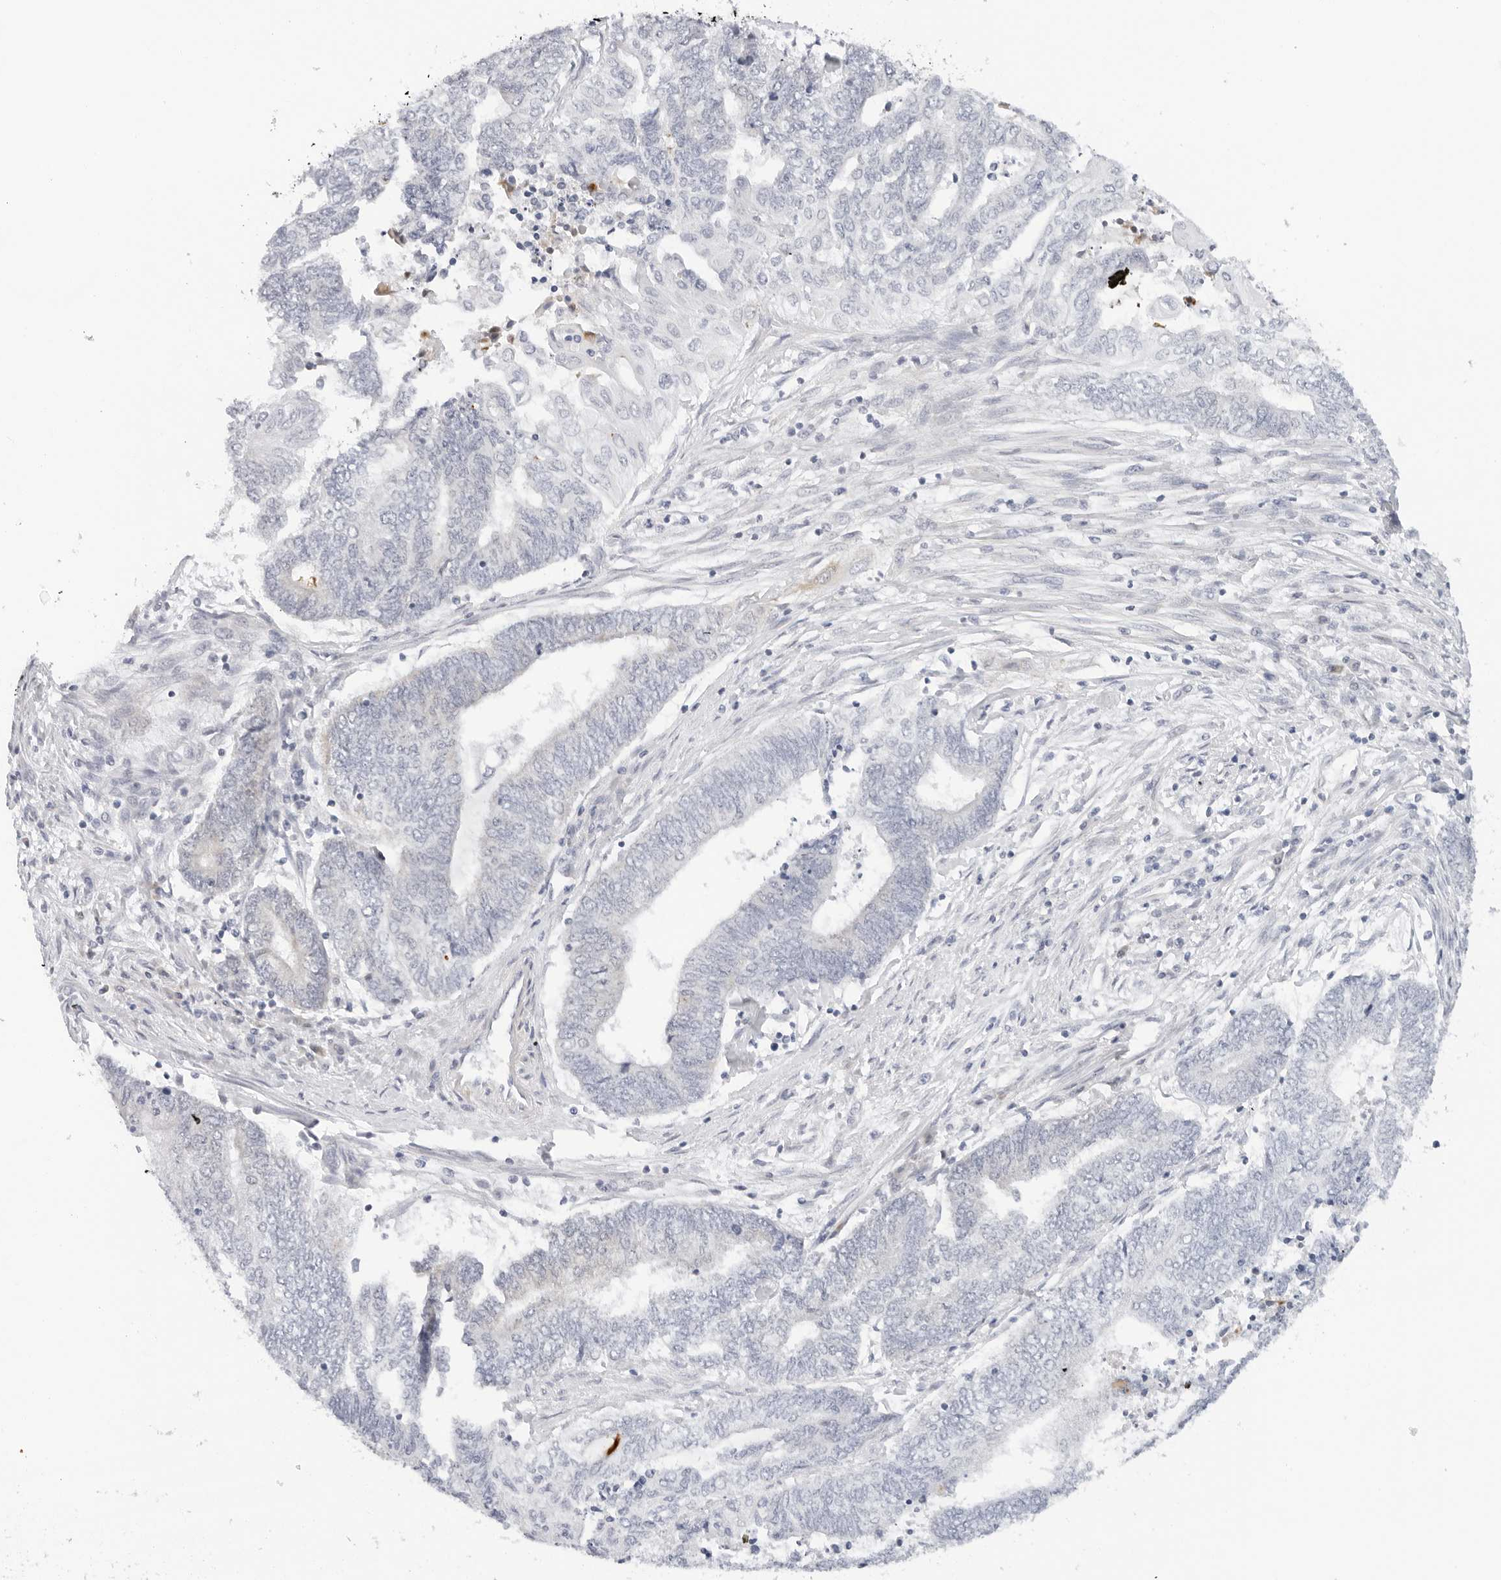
{"staining": {"intensity": "negative", "quantity": "none", "location": "none"}, "tissue": "endometrial cancer", "cell_type": "Tumor cells", "image_type": "cancer", "snomed": [{"axis": "morphology", "description": "Adenocarcinoma, NOS"}, {"axis": "topography", "description": "Uterus"}, {"axis": "topography", "description": "Endometrium"}], "caption": "IHC image of neoplastic tissue: adenocarcinoma (endometrial) stained with DAB (3,3'-diaminobenzidine) displays no significant protein expression in tumor cells. (DAB immunohistochemistry (IHC) with hematoxylin counter stain).", "gene": "RC3H1", "patient": {"sex": "female", "age": 70}}